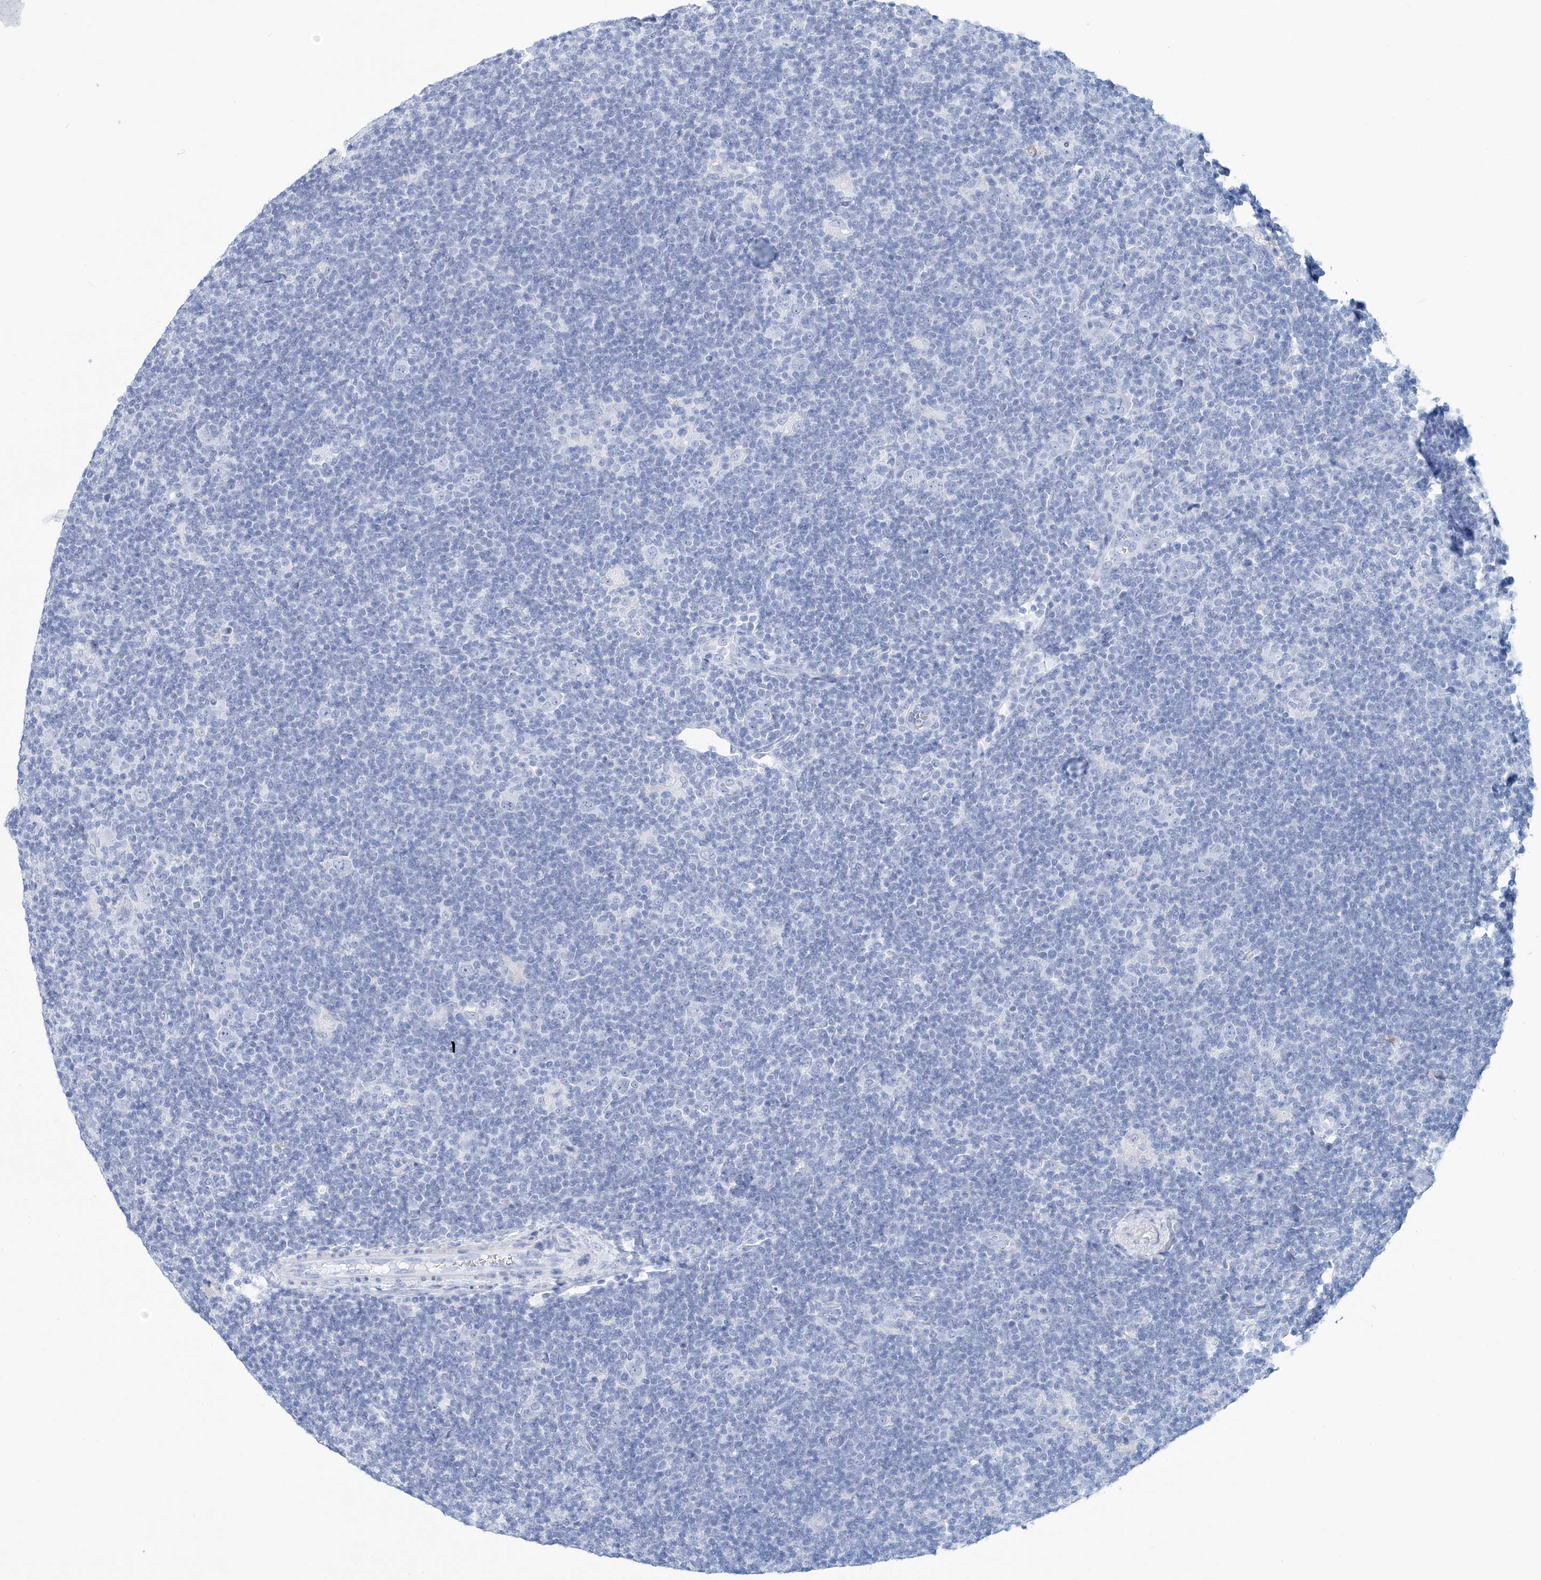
{"staining": {"intensity": "negative", "quantity": "none", "location": "none"}, "tissue": "lymphoma", "cell_type": "Tumor cells", "image_type": "cancer", "snomed": [{"axis": "morphology", "description": "Hodgkin's disease, NOS"}, {"axis": "topography", "description": "Lymph node"}], "caption": "An immunohistochemistry (IHC) histopathology image of Hodgkin's disease is shown. There is no staining in tumor cells of Hodgkin's disease.", "gene": "NKX6-1", "patient": {"sex": "female", "age": 57}}